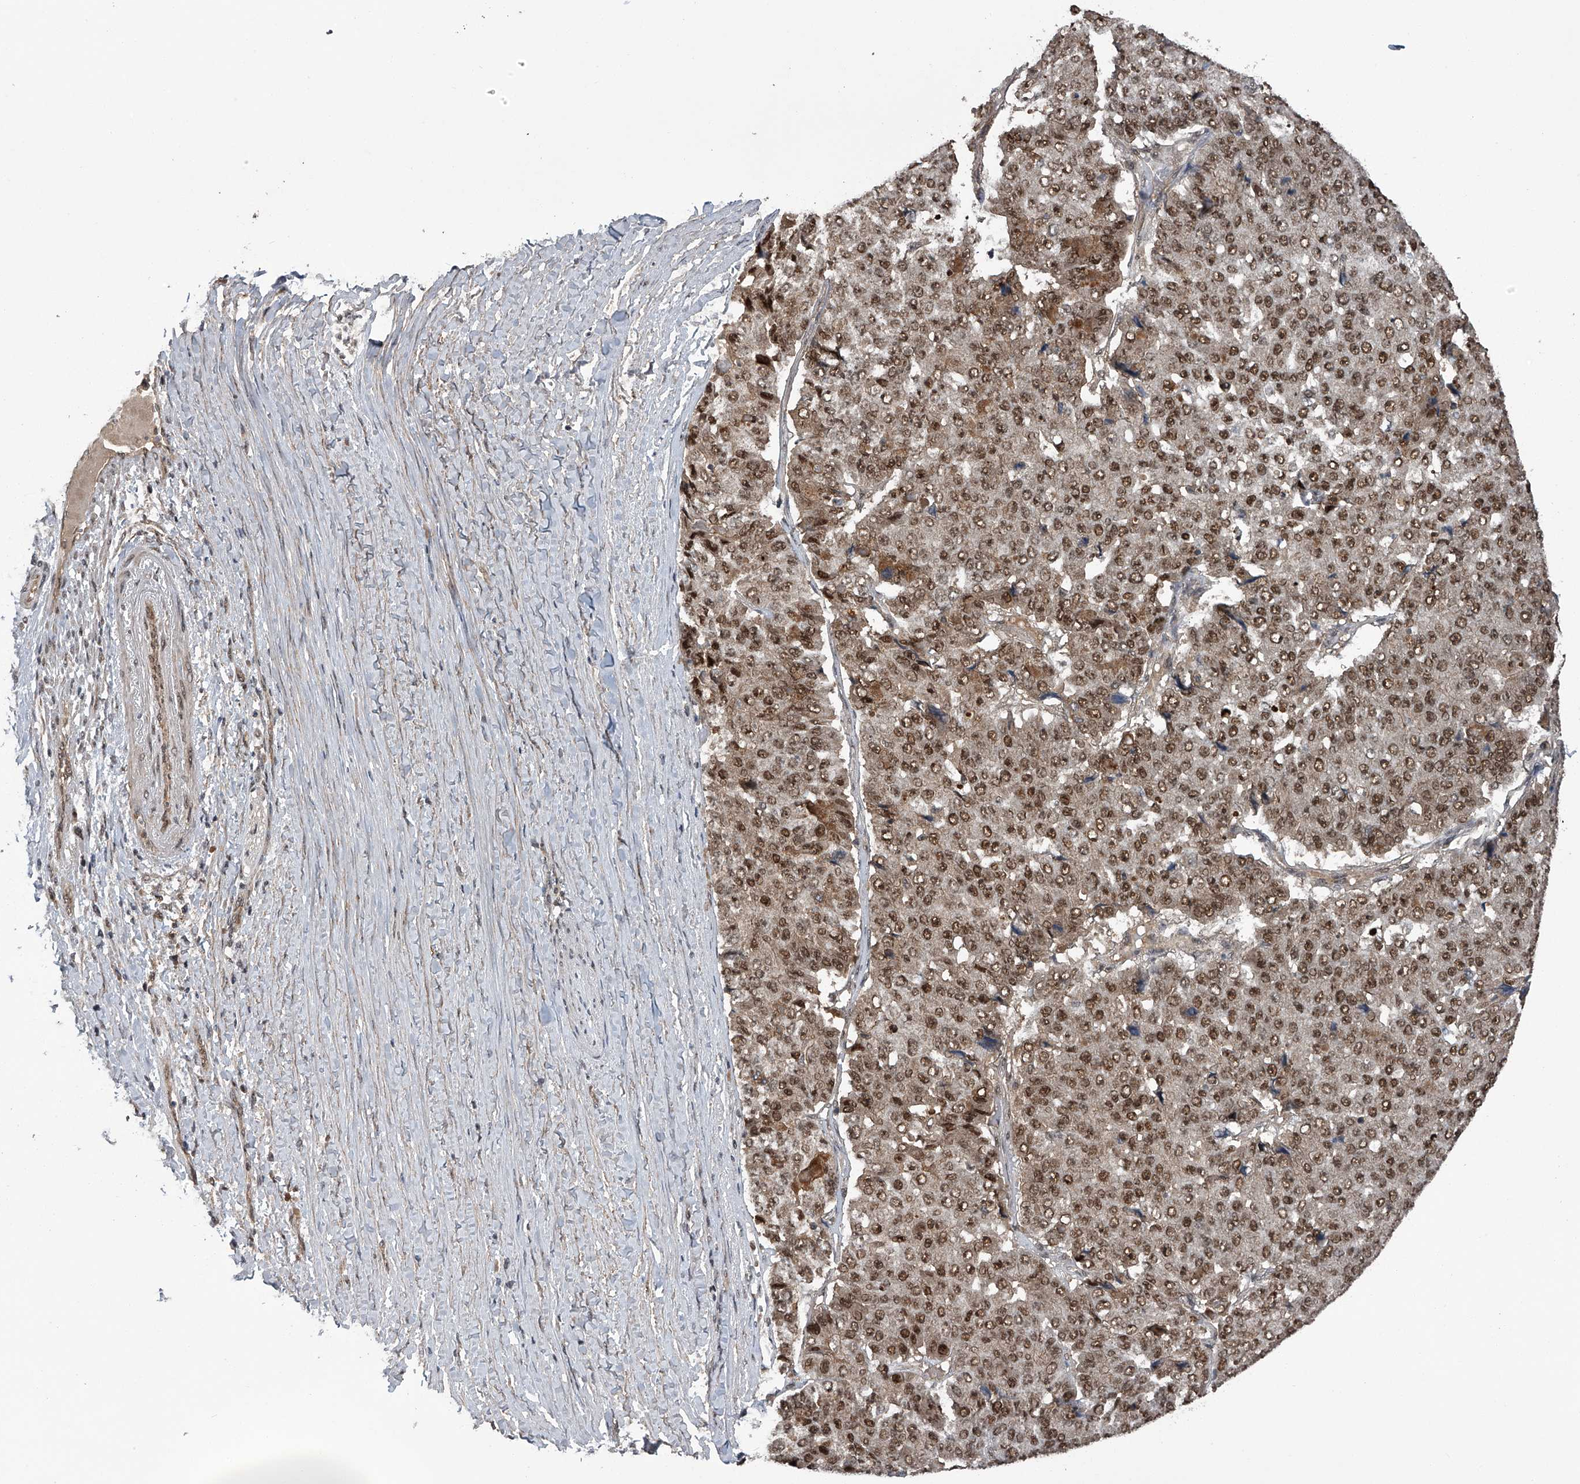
{"staining": {"intensity": "strong", "quantity": ">75%", "location": "nuclear"}, "tissue": "pancreatic cancer", "cell_type": "Tumor cells", "image_type": "cancer", "snomed": [{"axis": "morphology", "description": "Adenocarcinoma, NOS"}, {"axis": "topography", "description": "Pancreas"}], "caption": "Immunohistochemical staining of human pancreatic cancer demonstrates high levels of strong nuclear positivity in approximately >75% of tumor cells. The protein of interest is stained brown, and the nuclei are stained in blue (DAB IHC with brightfield microscopy, high magnification).", "gene": "SLC12A8", "patient": {"sex": "male", "age": 50}}